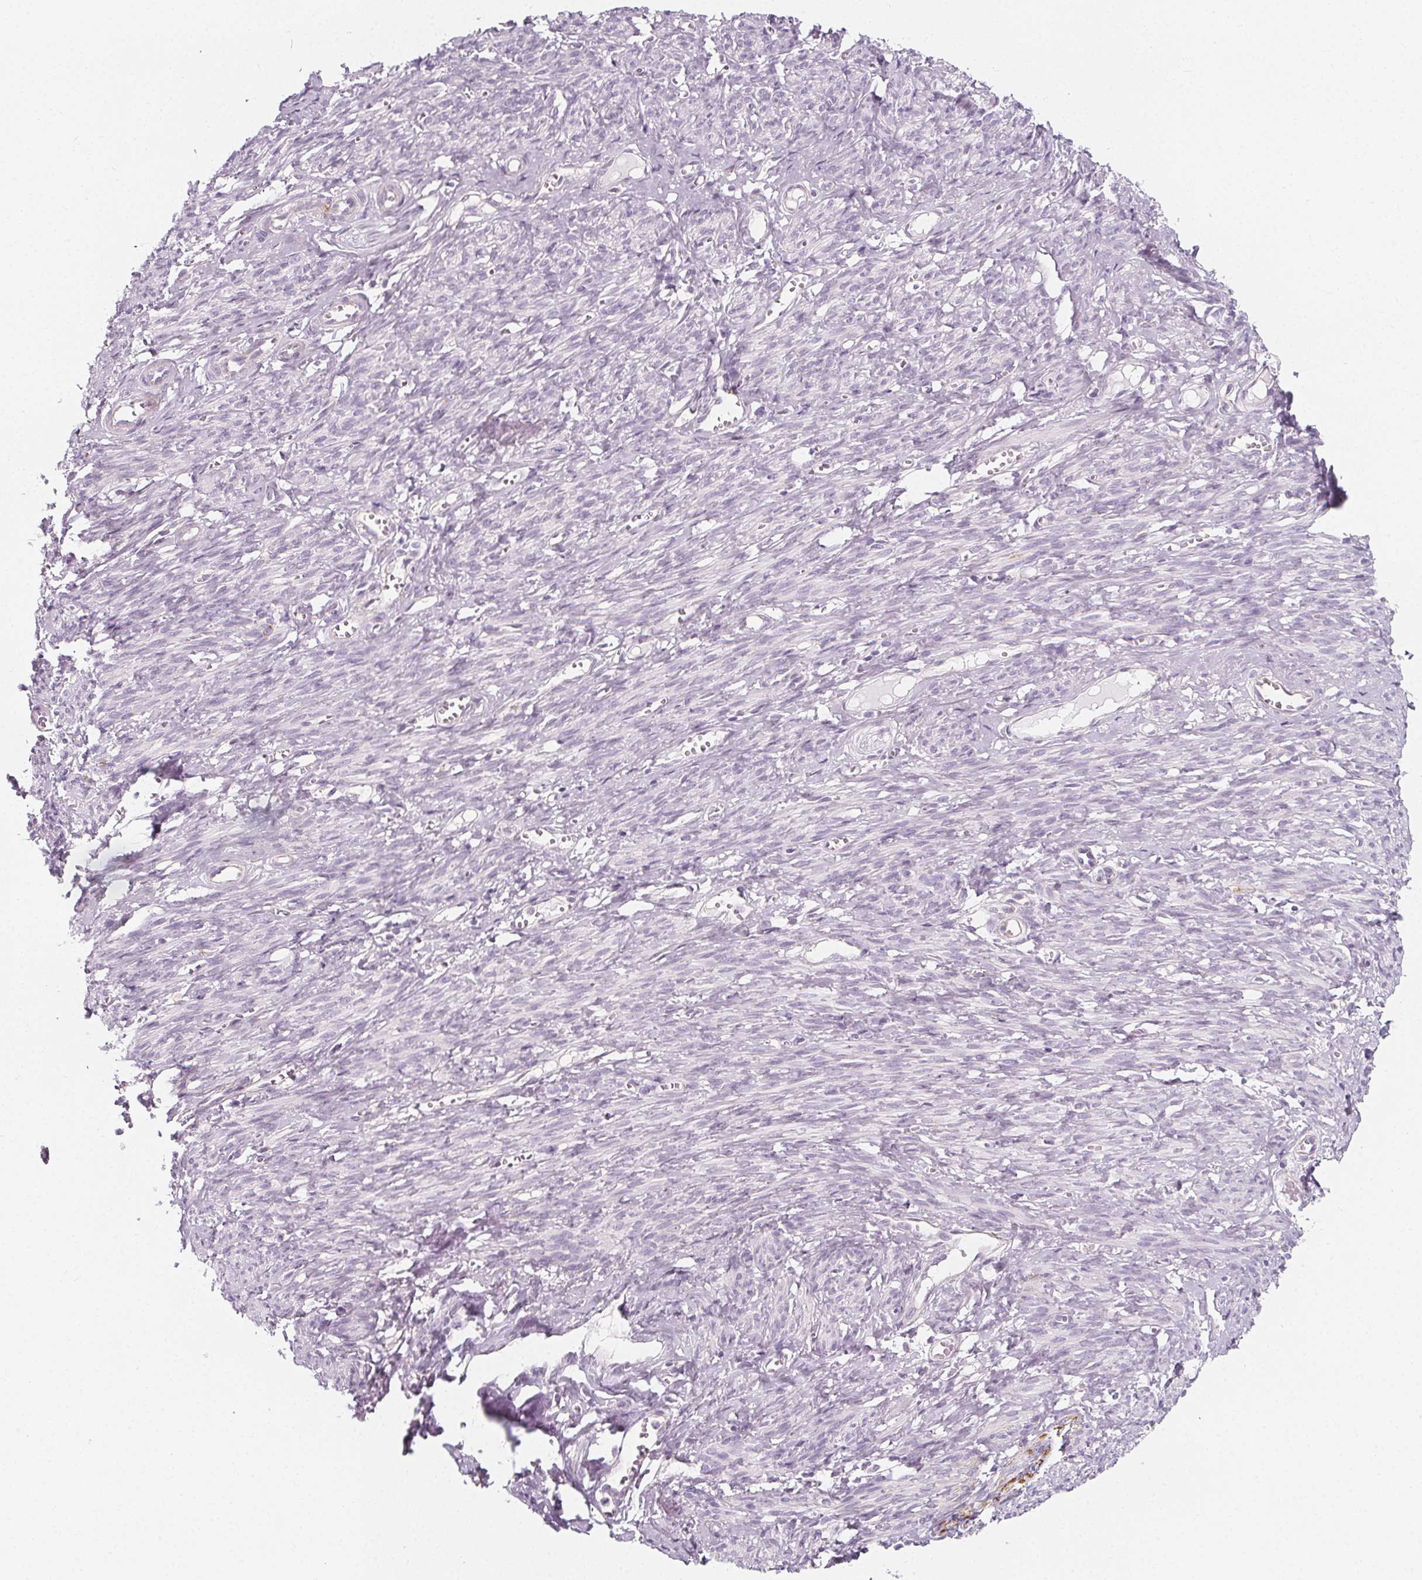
{"staining": {"intensity": "negative", "quantity": "none", "location": "none"}, "tissue": "smooth muscle", "cell_type": "Smooth muscle cells", "image_type": "normal", "snomed": [{"axis": "morphology", "description": "Normal tissue, NOS"}, {"axis": "topography", "description": "Smooth muscle"}], "caption": "DAB (3,3'-diaminobenzidine) immunohistochemical staining of normal human smooth muscle exhibits no significant staining in smooth muscle cells.", "gene": "IL17C", "patient": {"sex": "female", "age": 65}}